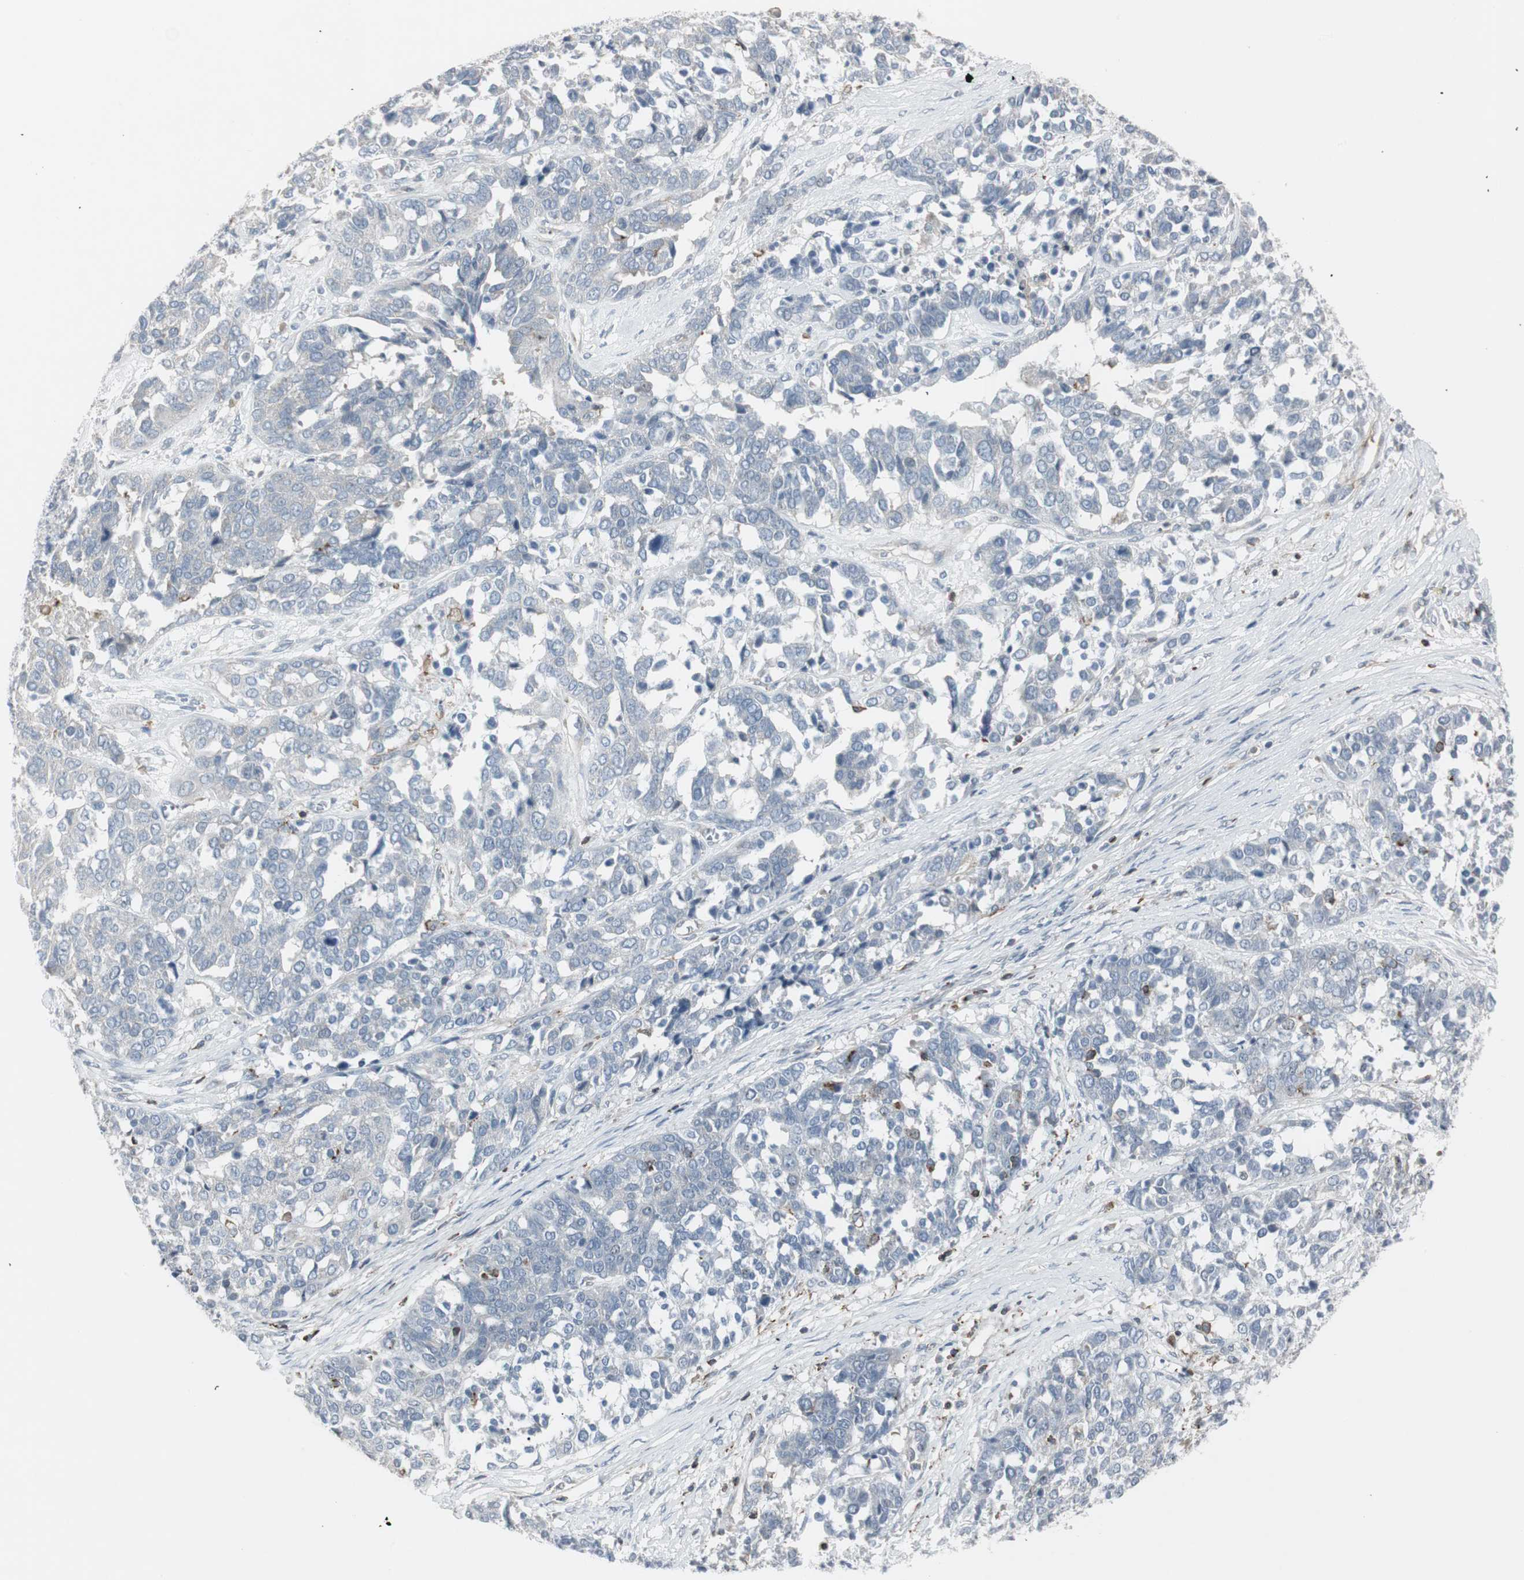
{"staining": {"intensity": "negative", "quantity": "none", "location": "none"}, "tissue": "ovarian cancer", "cell_type": "Tumor cells", "image_type": "cancer", "snomed": [{"axis": "morphology", "description": "Cystadenocarcinoma, serous, NOS"}, {"axis": "topography", "description": "Ovary"}], "caption": "Immunohistochemistry of ovarian serous cystadenocarcinoma exhibits no staining in tumor cells.", "gene": "MAP4K4", "patient": {"sex": "female", "age": 44}}